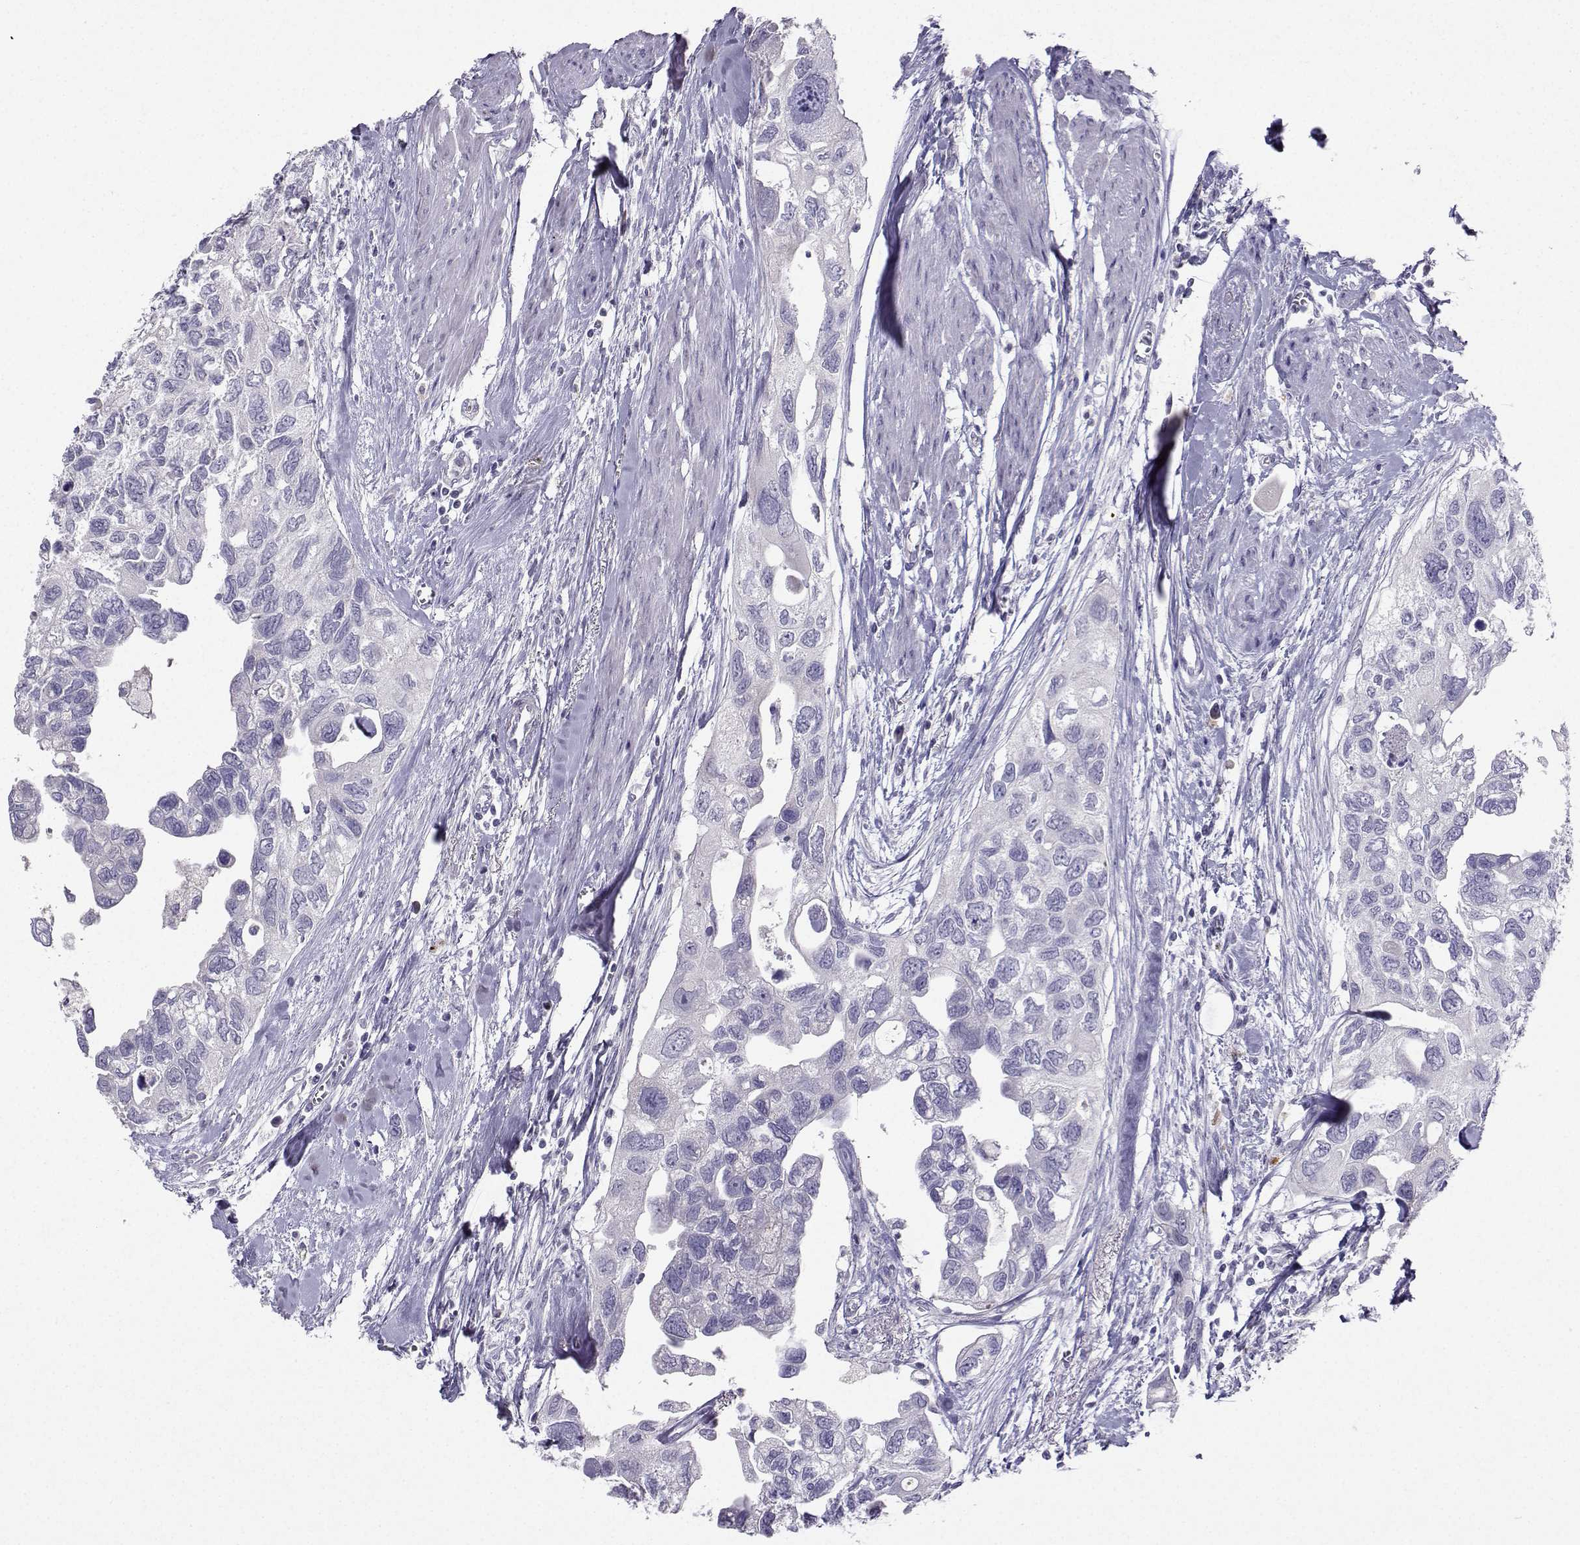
{"staining": {"intensity": "negative", "quantity": "none", "location": "none"}, "tissue": "urothelial cancer", "cell_type": "Tumor cells", "image_type": "cancer", "snomed": [{"axis": "morphology", "description": "Urothelial carcinoma, High grade"}, {"axis": "topography", "description": "Urinary bladder"}], "caption": "A histopathology image of urothelial cancer stained for a protein shows no brown staining in tumor cells.", "gene": "GRIK4", "patient": {"sex": "male", "age": 59}}